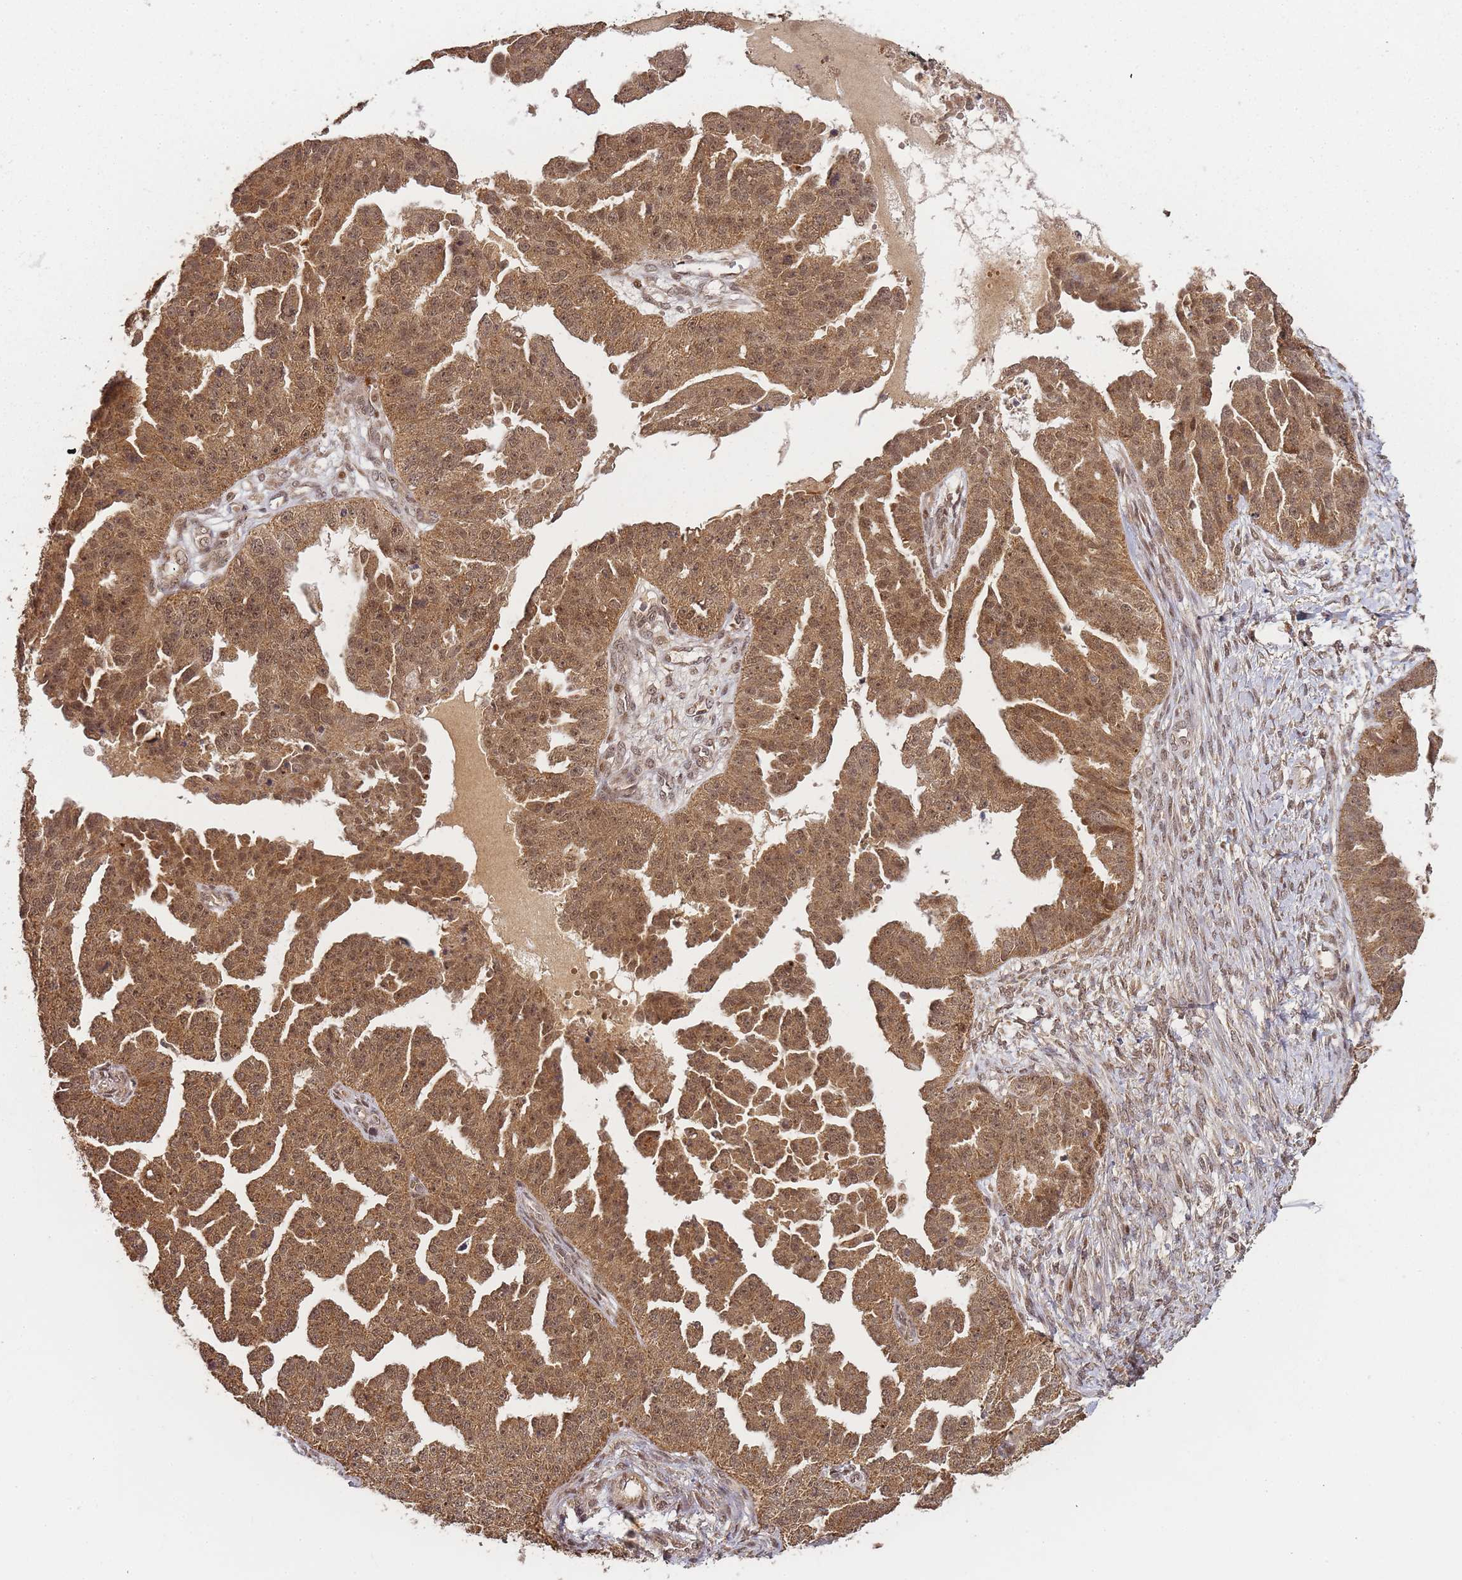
{"staining": {"intensity": "moderate", "quantity": ">75%", "location": "cytoplasmic/membranous,nuclear"}, "tissue": "ovarian cancer", "cell_type": "Tumor cells", "image_type": "cancer", "snomed": [{"axis": "morphology", "description": "Cystadenocarcinoma, serous, NOS"}, {"axis": "topography", "description": "Ovary"}], "caption": "IHC (DAB) staining of ovarian cancer (serous cystadenocarcinoma) shows moderate cytoplasmic/membranous and nuclear protein staining in approximately >75% of tumor cells.", "gene": "ZNF497", "patient": {"sex": "female", "age": 58}}